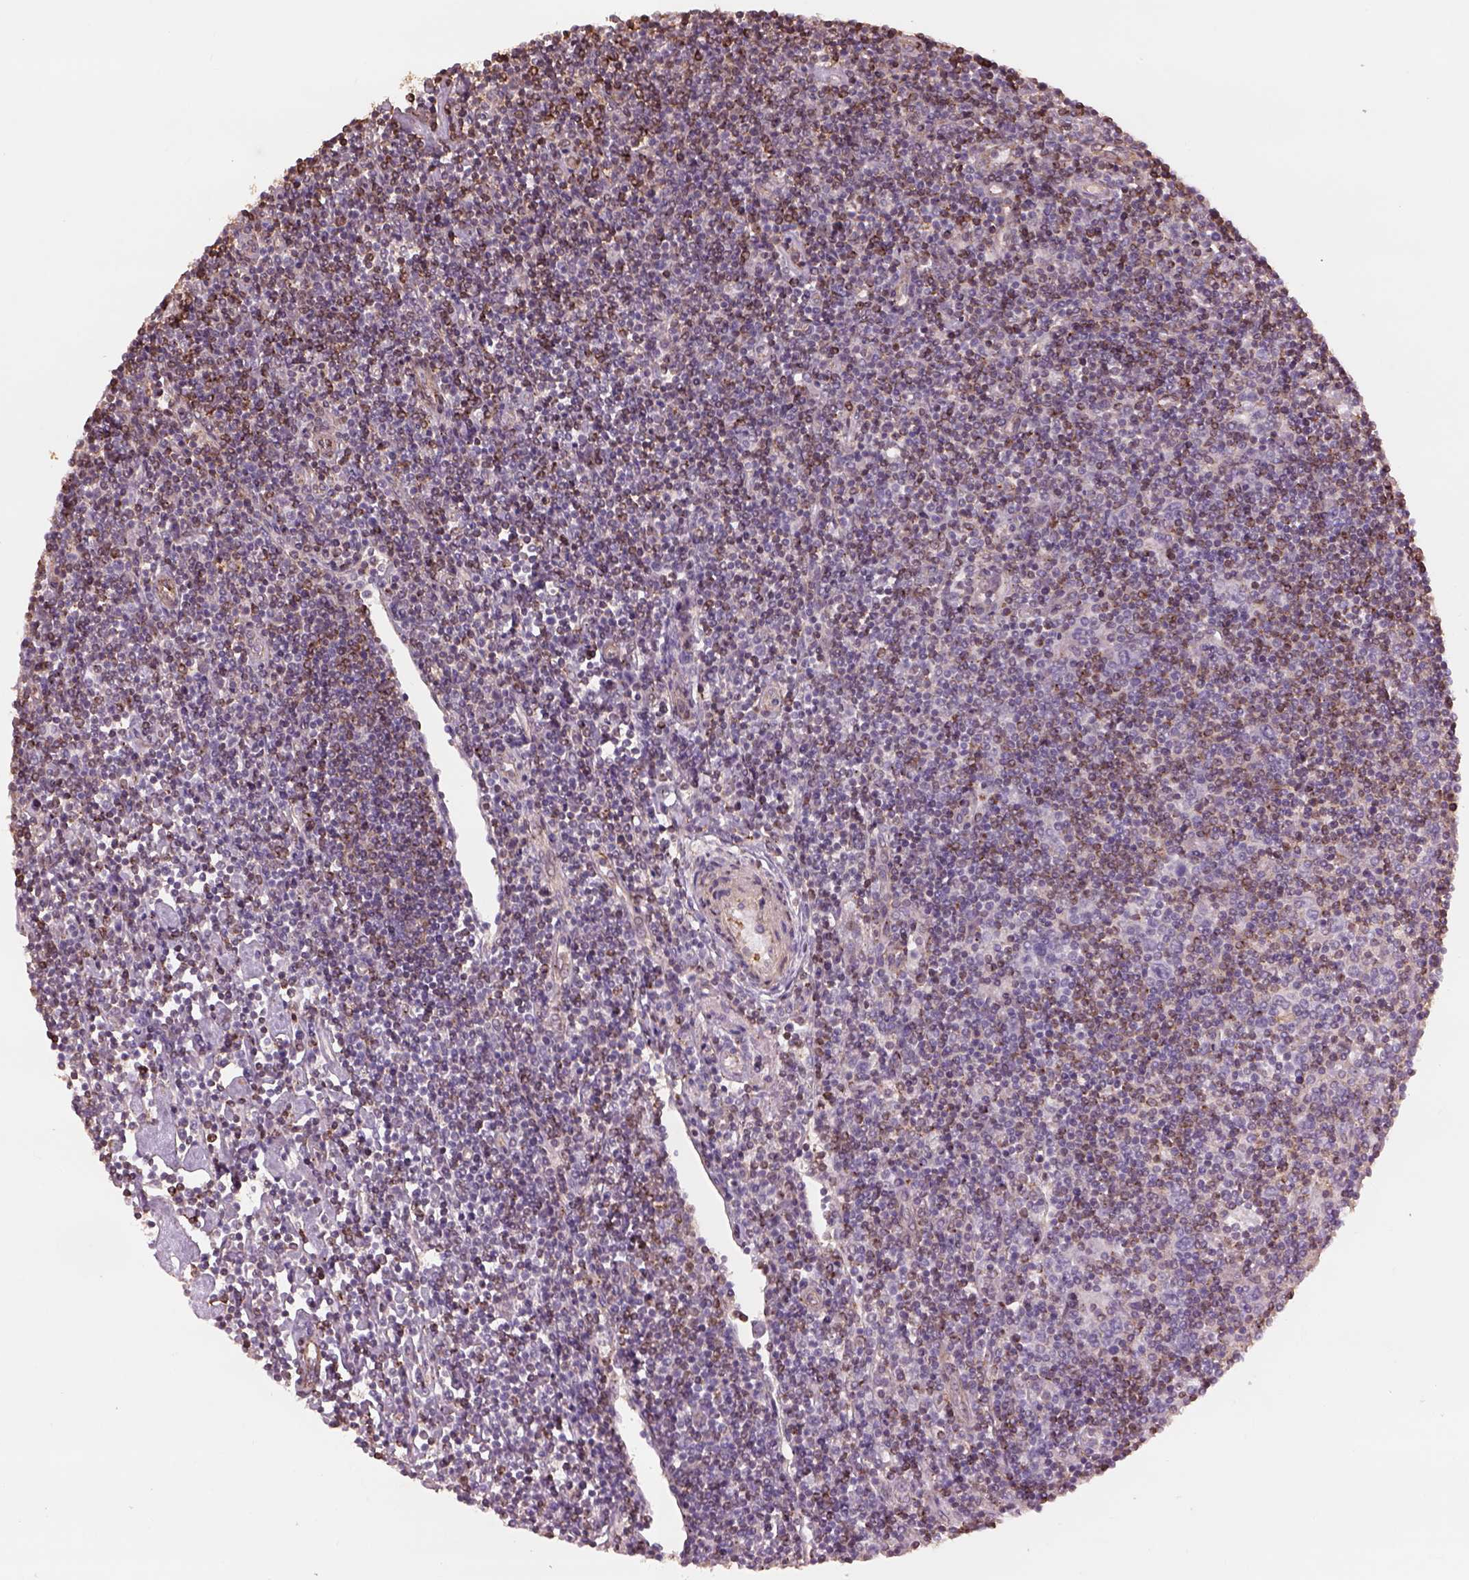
{"staining": {"intensity": "negative", "quantity": "none", "location": "none"}, "tissue": "lymphoma", "cell_type": "Tumor cells", "image_type": "cancer", "snomed": [{"axis": "morphology", "description": "Hodgkin's disease, NOS"}, {"axis": "topography", "description": "Lymph node"}], "caption": "An IHC photomicrograph of lymphoma is shown. There is no staining in tumor cells of lymphoma.", "gene": "LIN7A", "patient": {"sex": "male", "age": 40}}